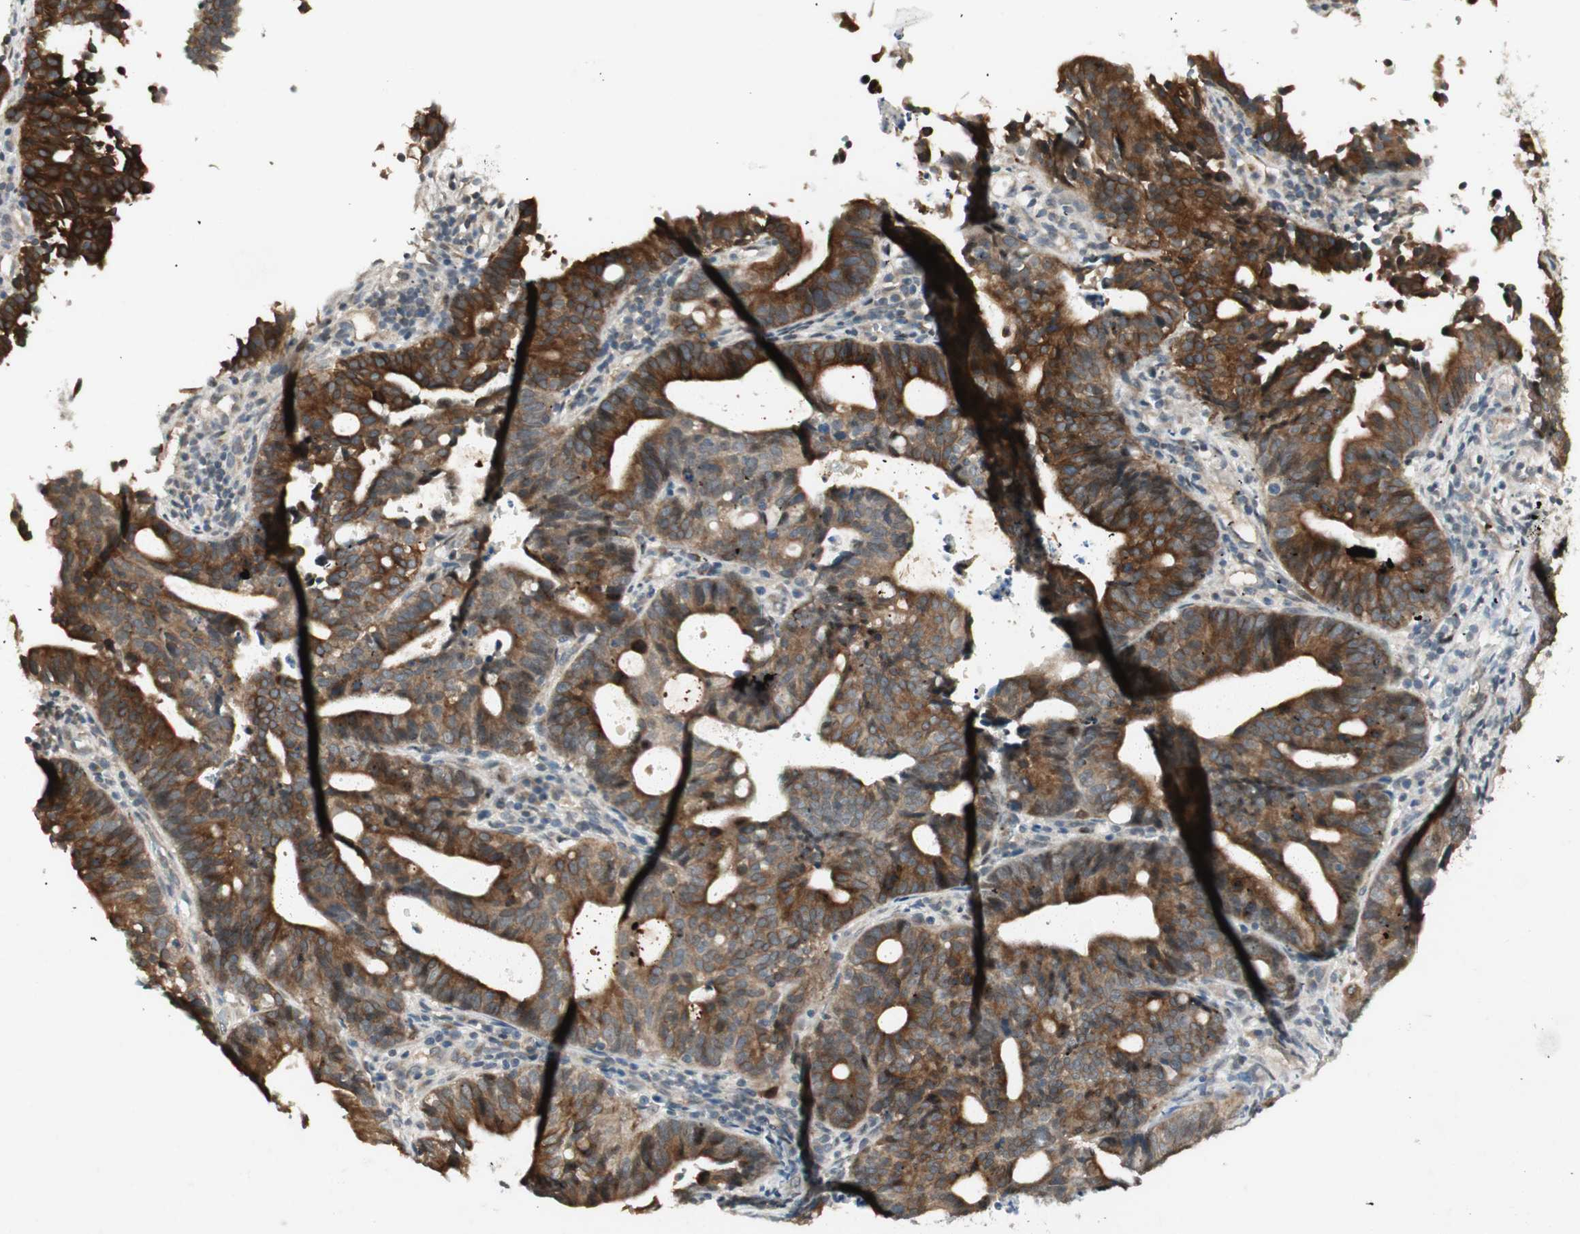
{"staining": {"intensity": "moderate", "quantity": ">75%", "location": "cytoplasmic/membranous"}, "tissue": "endometrial cancer", "cell_type": "Tumor cells", "image_type": "cancer", "snomed": [{"axis": "morphology", "description": "Adenocarcinoma, NOS"}, {"axis": "topography", "description": "Uterus"}], "caption": "Immunohistochemistry (IHC) image of human endometrial cancer (adenocarcinoma) stained for a protein (brown), which reveals medium levels of moderate cytoplasmic/membranous expression in about >75% of tumor cells.", "gene": "ACSL5", "patient": {"sex": "female", "age": 83}}